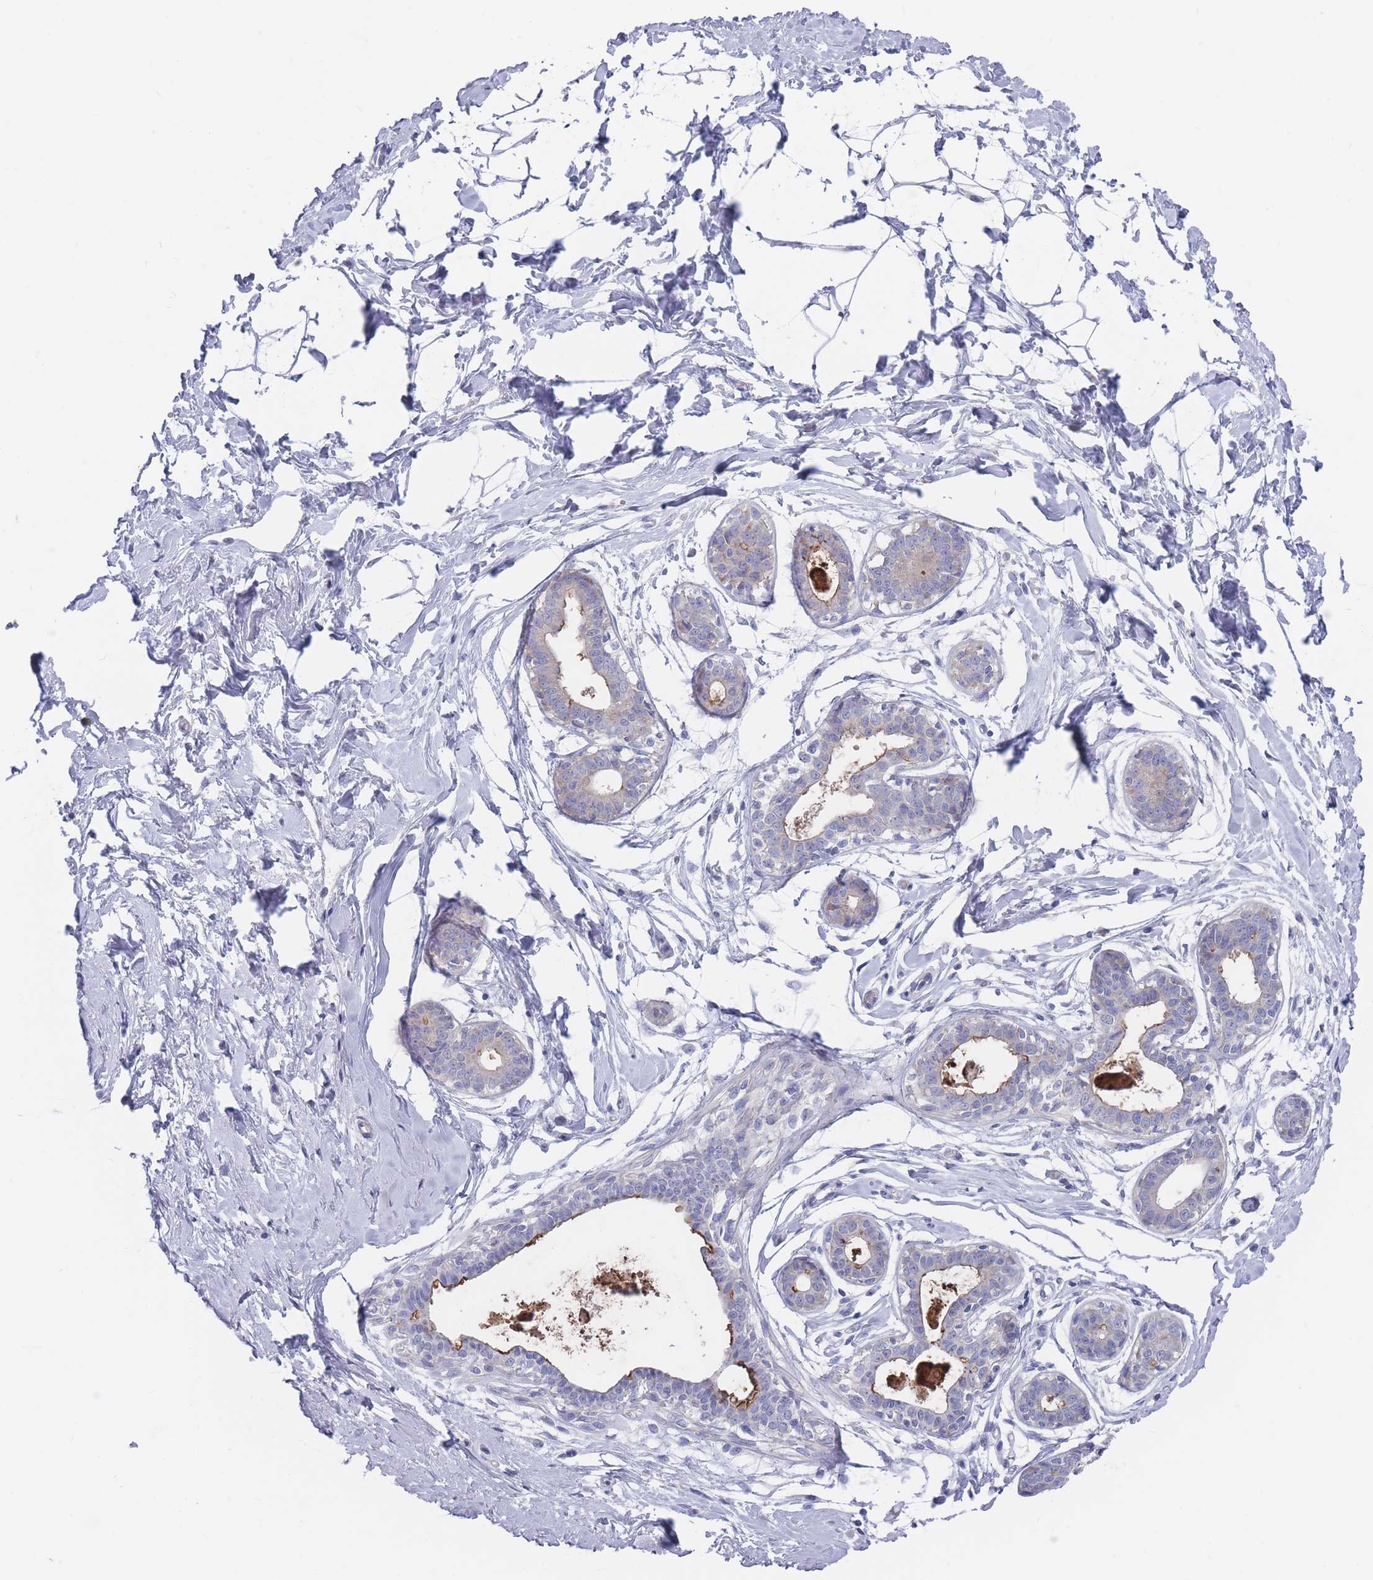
{"staining": {"intensity": "negative", "quantity": "none", "location": "none"}, "tissue": "breast", "cell_type": "Adipocytes", "image_type": "normal", "snomed": [{"axis": "morphology", "description": "Normal tissue, NOS"}, {"axis": "topography", "description": "Breast"}], "caption": "A photomicrograph of breast stained for a protein reveals no brown staining in adipocytes. Nuclei are stained in blue.", "gene": "PIGU", "patient": {"sex": "female", "age": 45}}